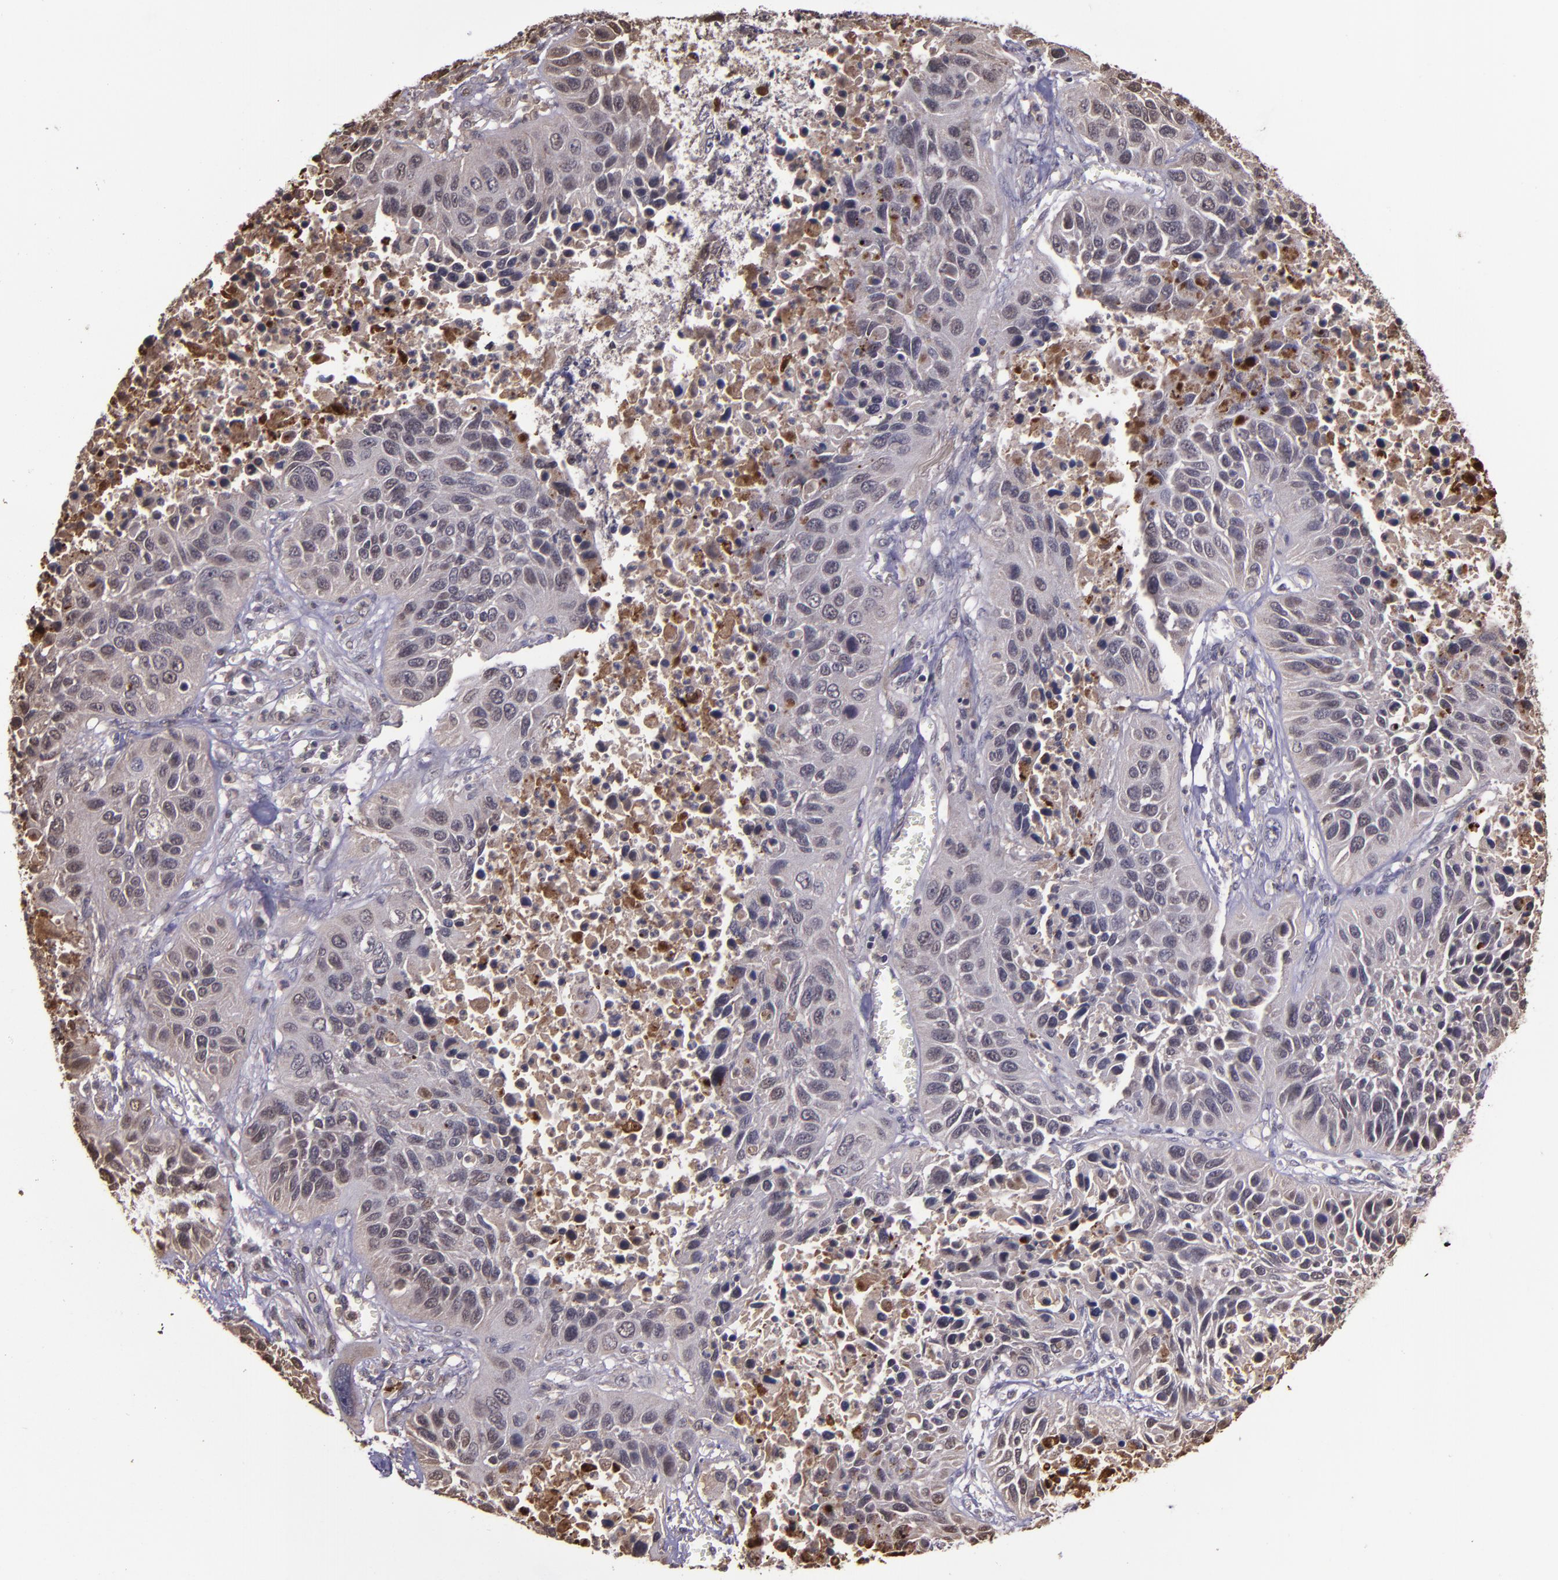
{"staining": {"intensity": "moderate", "quantity": "25%-75%", "location": "cytoplasmic/membranous,nuclear"}, "tissue": "lung cancer", "cell_type": "Tumor cells", "image_type": "cancer", "snomed": [{"axis": "morphology", "description": "Squamous cell carcinoma, NOS"}, {"axis": "topography", "description": "Lung"}], "caption": "Immunohistochemistry (IHC) (DAB) staining of human lung cancer displays moderate cytoplasmic/membranous and nuclear protein expression in approximately 25%-75% of tumor cells.", "gene": "SERPINF2", "patient": {"sex": "female", "age": 76}}